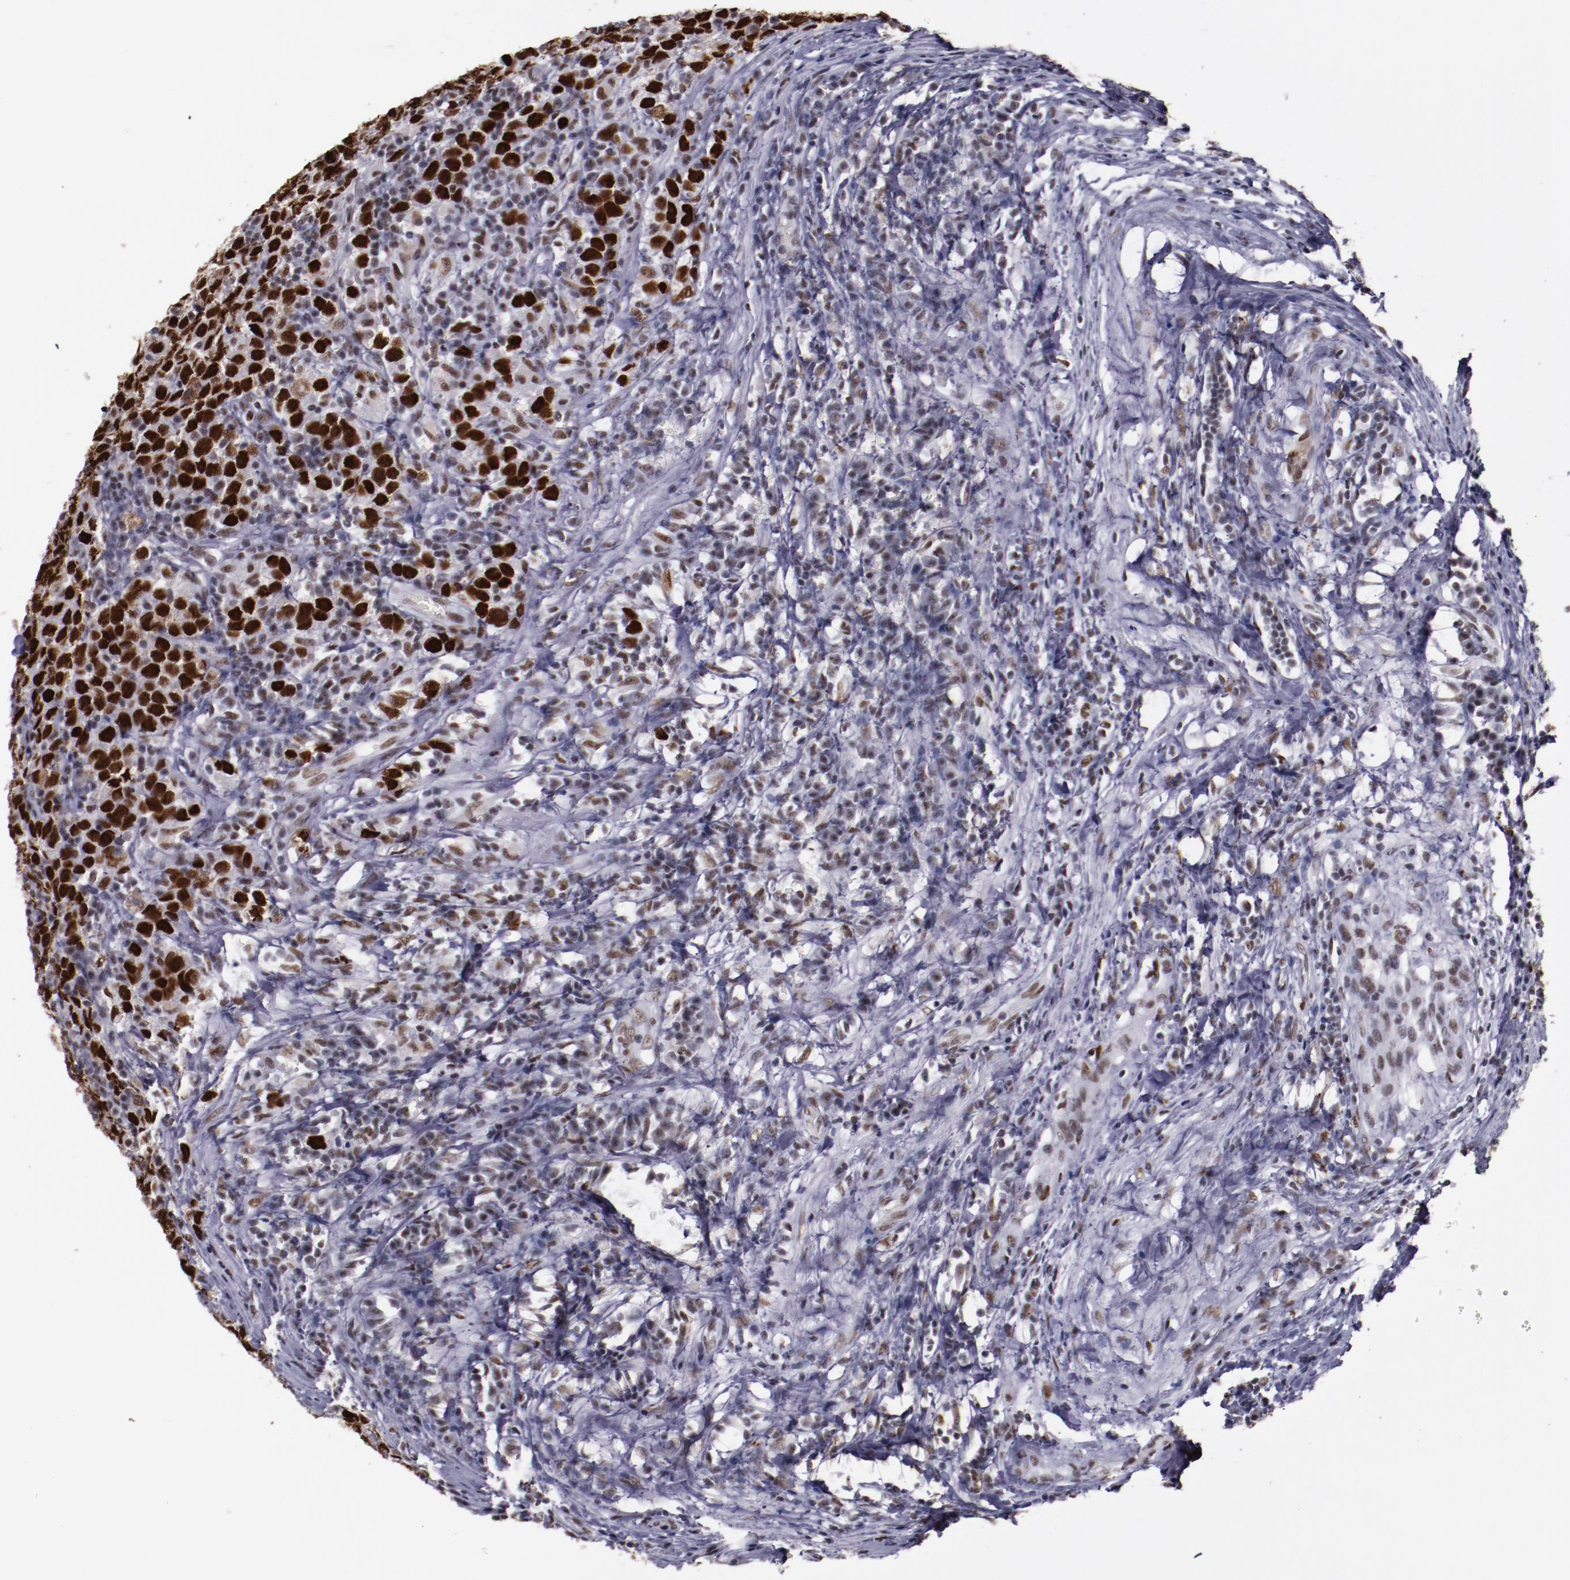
{"staining": {"intensity": "strong", "quantity": ">75%", "location": "nuclear"}, "tissue": "testis cancer", "cell_type": "Tumor cells", "image_type": "cancer", "snomed": [{"axis": "morphology", "description": "Seminoma, NOS"}, {"axis": "topography", "description": "Testis"}], "caption": "DAB immunohistochemical staining of testis cancer exhibits strong nuclear protein staining in approximately >75% of tumor cells. Using DAB (3,3'-diaminobenzidine) (brown) and hematoxylin (blue) stains, captured at high magnification using brightfield microscopy.", "gene": "PPP4R3A", "patient": {"sex": "male", "age": 43}}